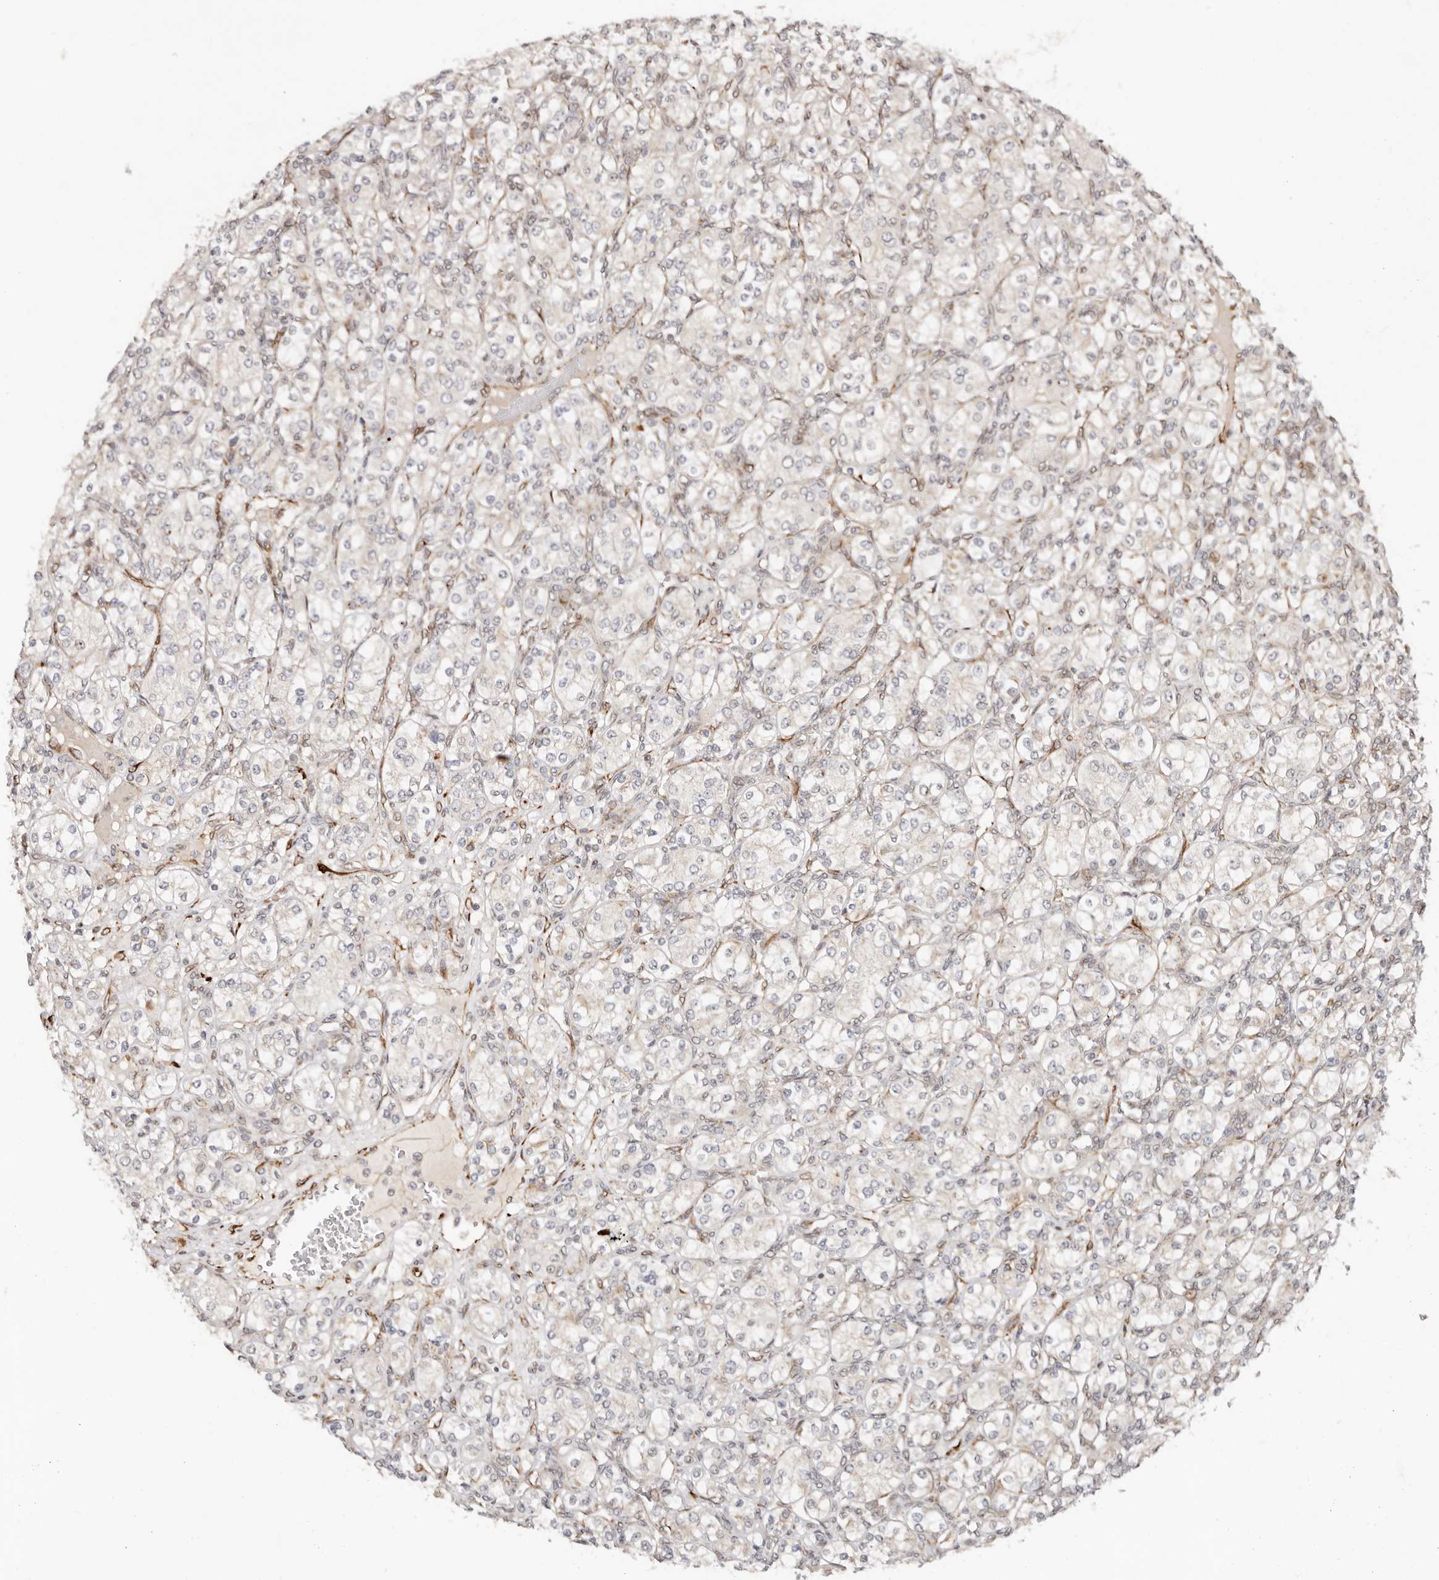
{"staining": {"intensity": "negative", "quantity": "none", "location": "none"}, "tissue": "renal cancer", "cell_type": "Tumor cells", "image_type": "cancer", "snomed": [{"axis": "morphology", "description": "Adenocarcinoma, NOS"}, {"axis": "topography", "description": "Kidney"}], "caption": "High power microscopy micrograph of an immunohistochemistry image of renal adenocarcinoma, revealing no significant positivity in tumor cells. (DAB IHC visualized using brightfield microscopy, high magnification).", "gene": "BCL2L15", "patient": {"sex": "male", "age": 77}}